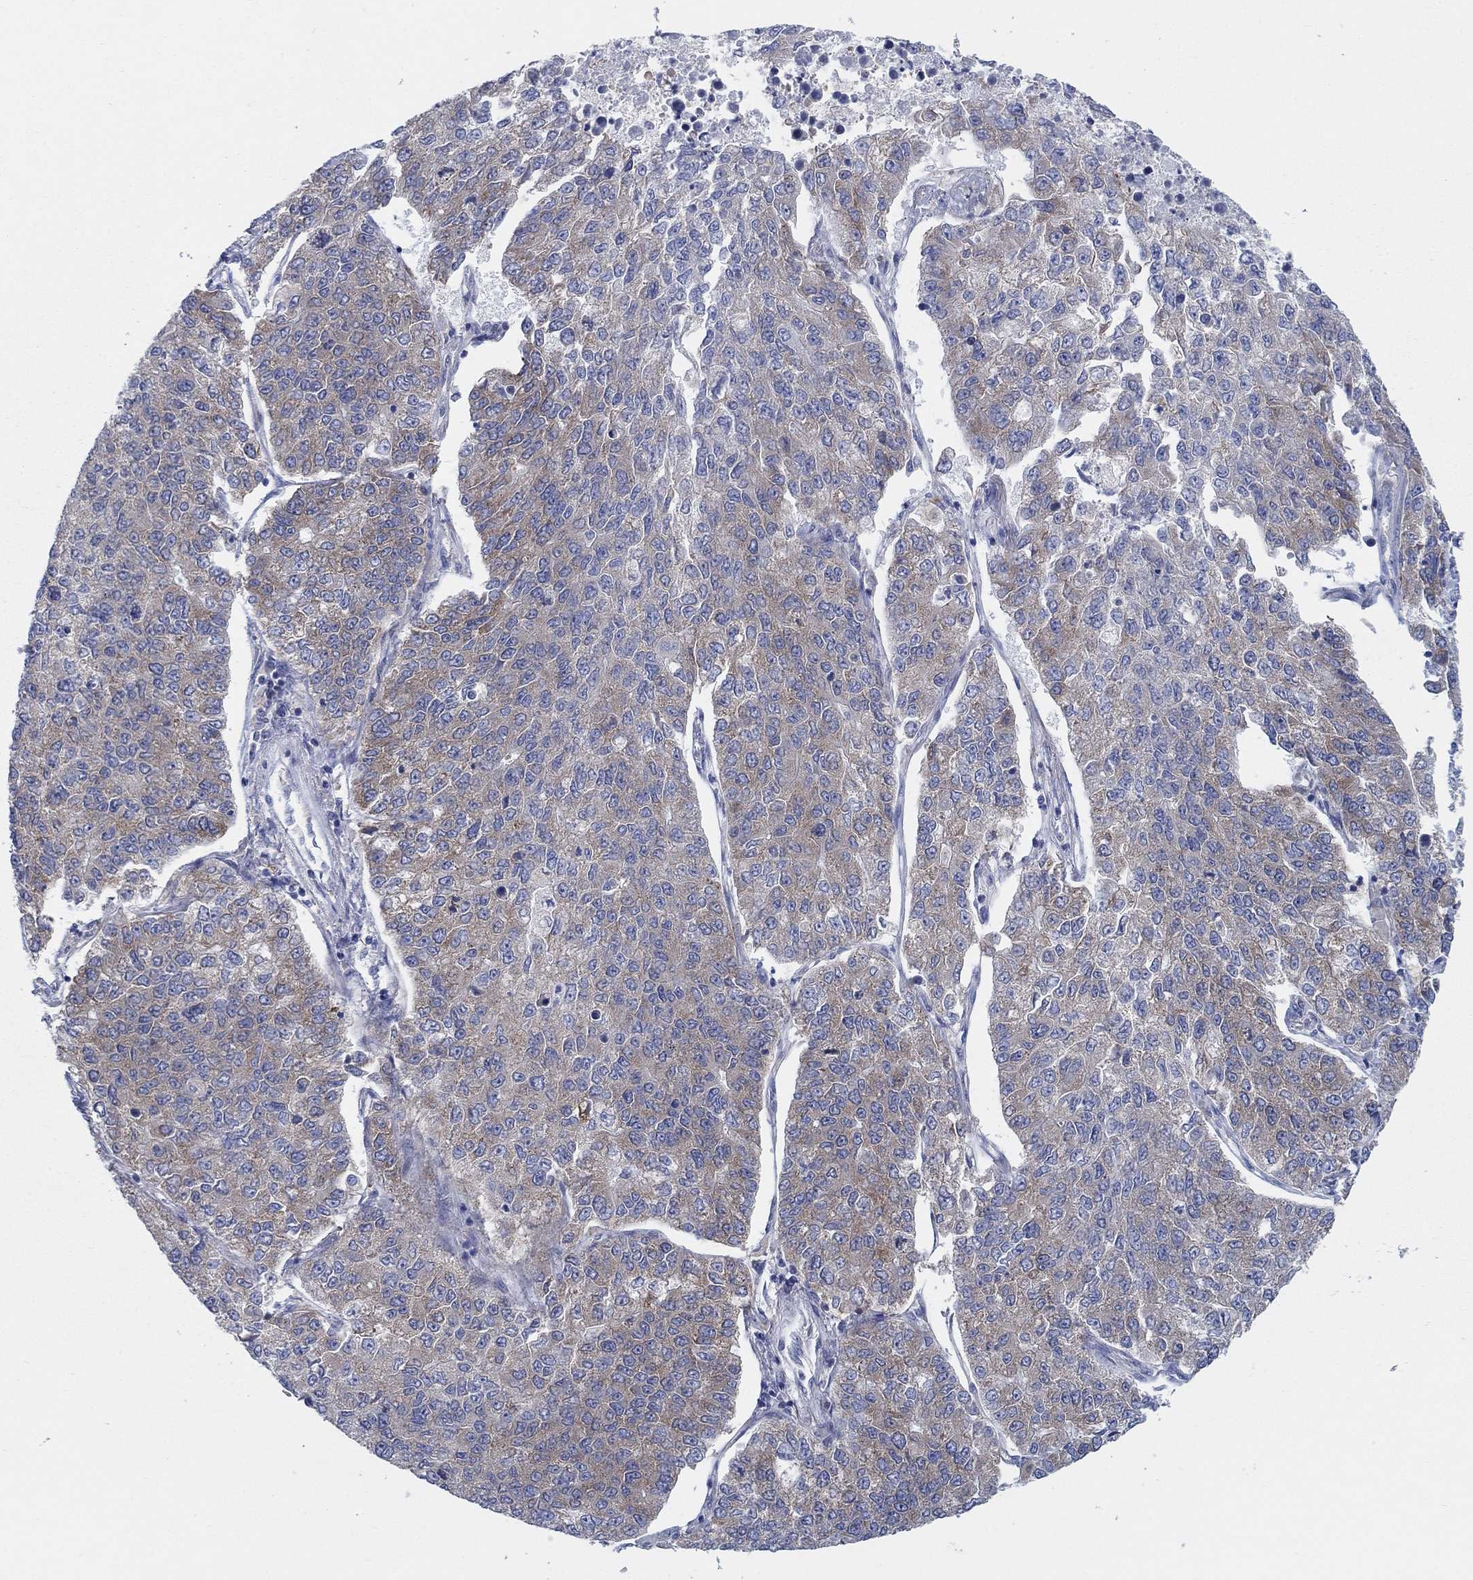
{"staining": {"intensity": "moderate", "quantity": "<25%", "location": "cytoplasmic/membranous"}, "tissue": "lung cancer", "cell_type": "Tumor cells", "image_type": "cancer", "snomed": [{"axis": "morphology", "description": "Adenocarcinoma, NOS"}, {"axis": "topography", "description": "Lung"}], "caption": "Human adenocarcinoma (lung) stained for a protein (brown) demonstrates moderate cytoplasmic/membranous positive positivity in about <25% of tumor cells.", "gene": "TMEM59", "patient": {"sex": "male", "age": 49}}